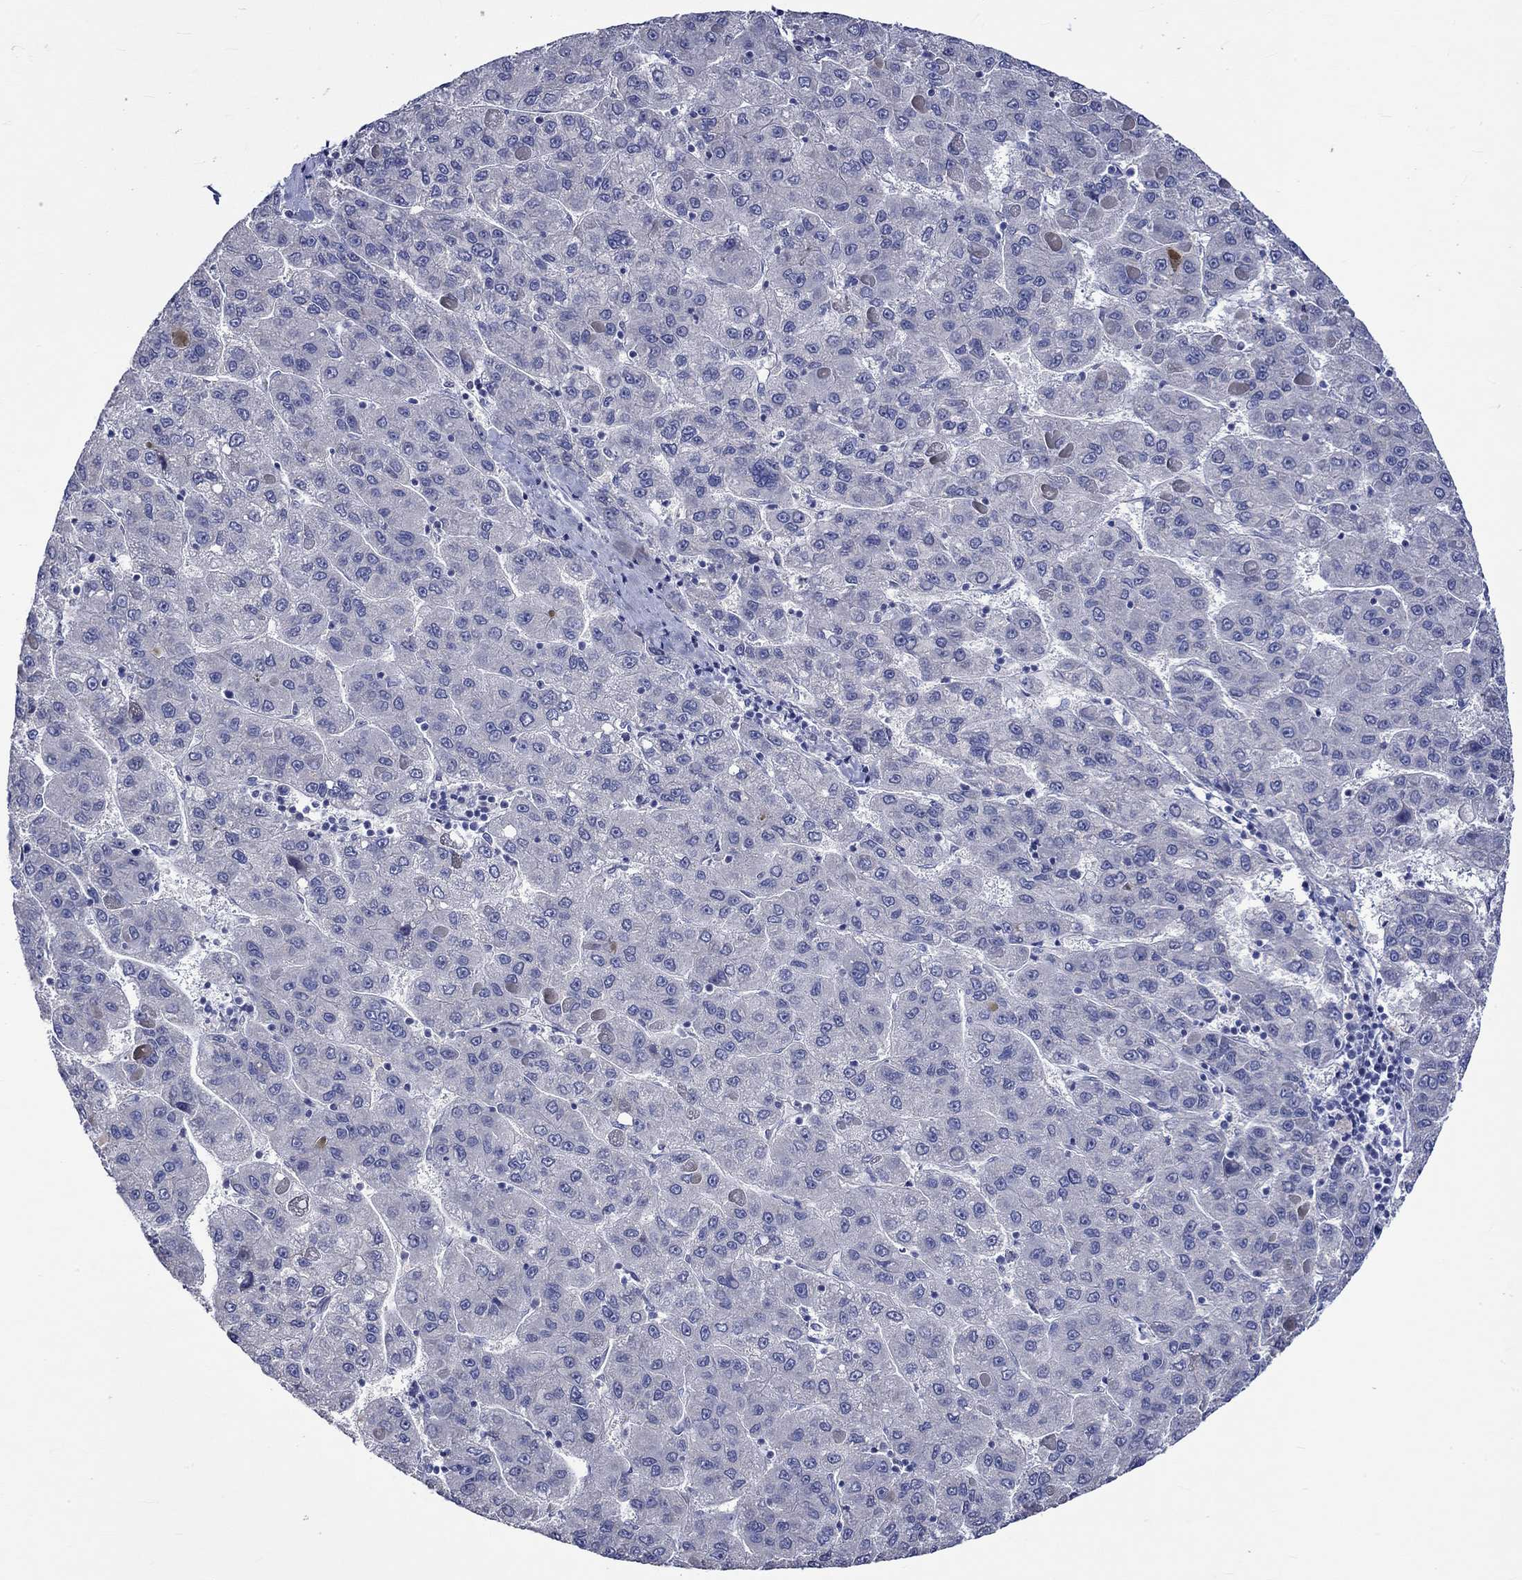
{"staining": {"intensity": "negative", "quantity": "none", "location": "none"}, "tissue": "liver cancer", "cell_type": "Tumor cells", "image_type": "cancer", "snomed": [{"axis": "morphology", "description": "Carcinoma, Hepatocellular, NOS"}, {"axis": "topography", "description": "Liver"}], "caption": "There is no significant expression in tumor cells of liver cancer.", "gene": "CRYAB", "patient": {"sex": "female", "age": 82}}